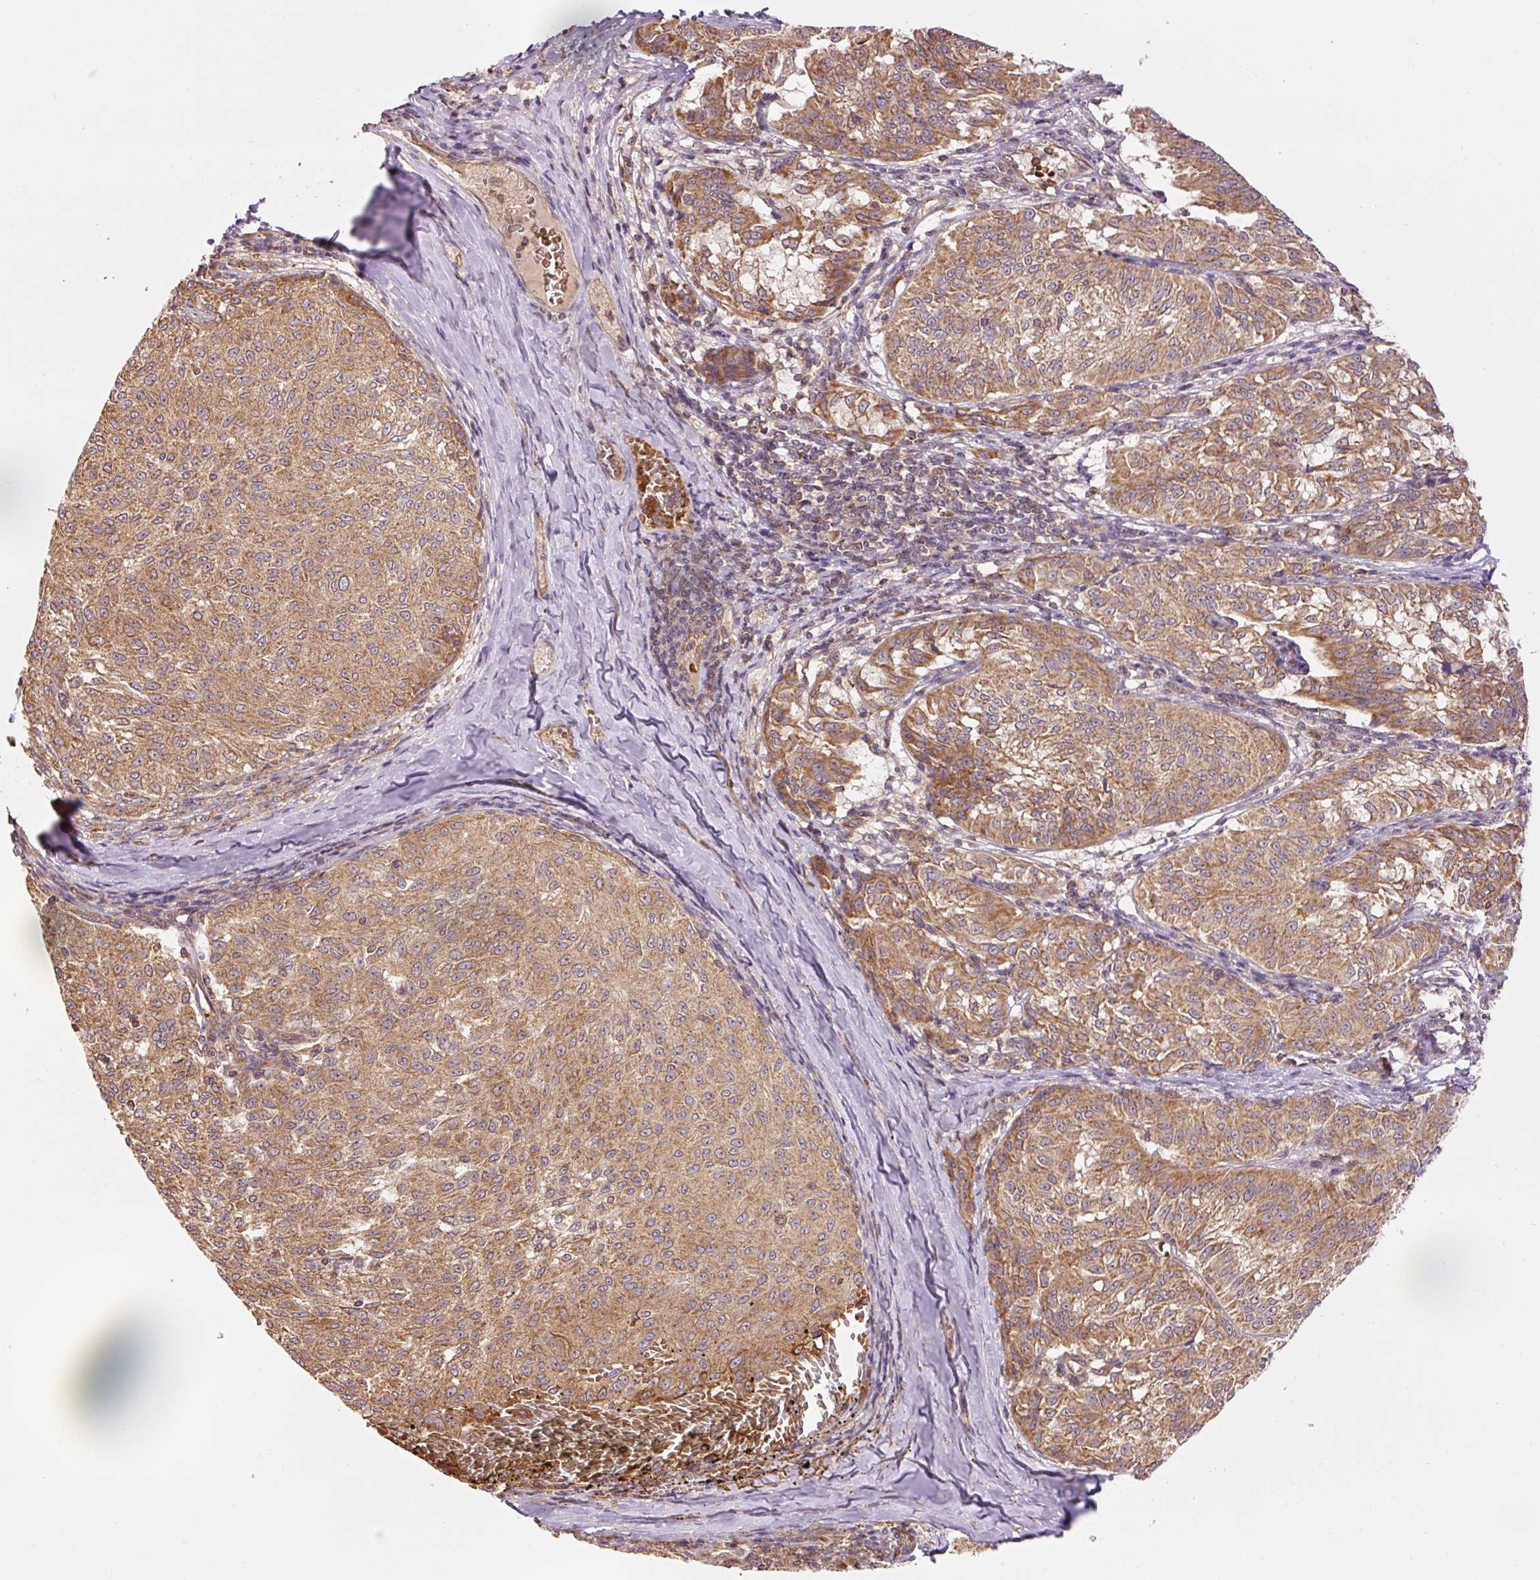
{"staining": {"intensity": "moderate", "quantity": ">75%", "location": "cytoplasmic/membranous"}, "tissue": "melanoma", "cell_type": "Tumor cells", "image_type": "cancer", "snomed": [{"axis": "morphology", "description": "Malignant melanoma, NOS"}, {"axis": "topography", "description": "Skin"}], "caption": "Protein staining exhibits moderate cytoplasmic/membranous positivity in approximately >75% of tumor cells in malignant melanoma. (IHC, brightfield microscopy, high magnification).", "gene": "ADCY4", "patient": {"sex": "female", "age": 72}}